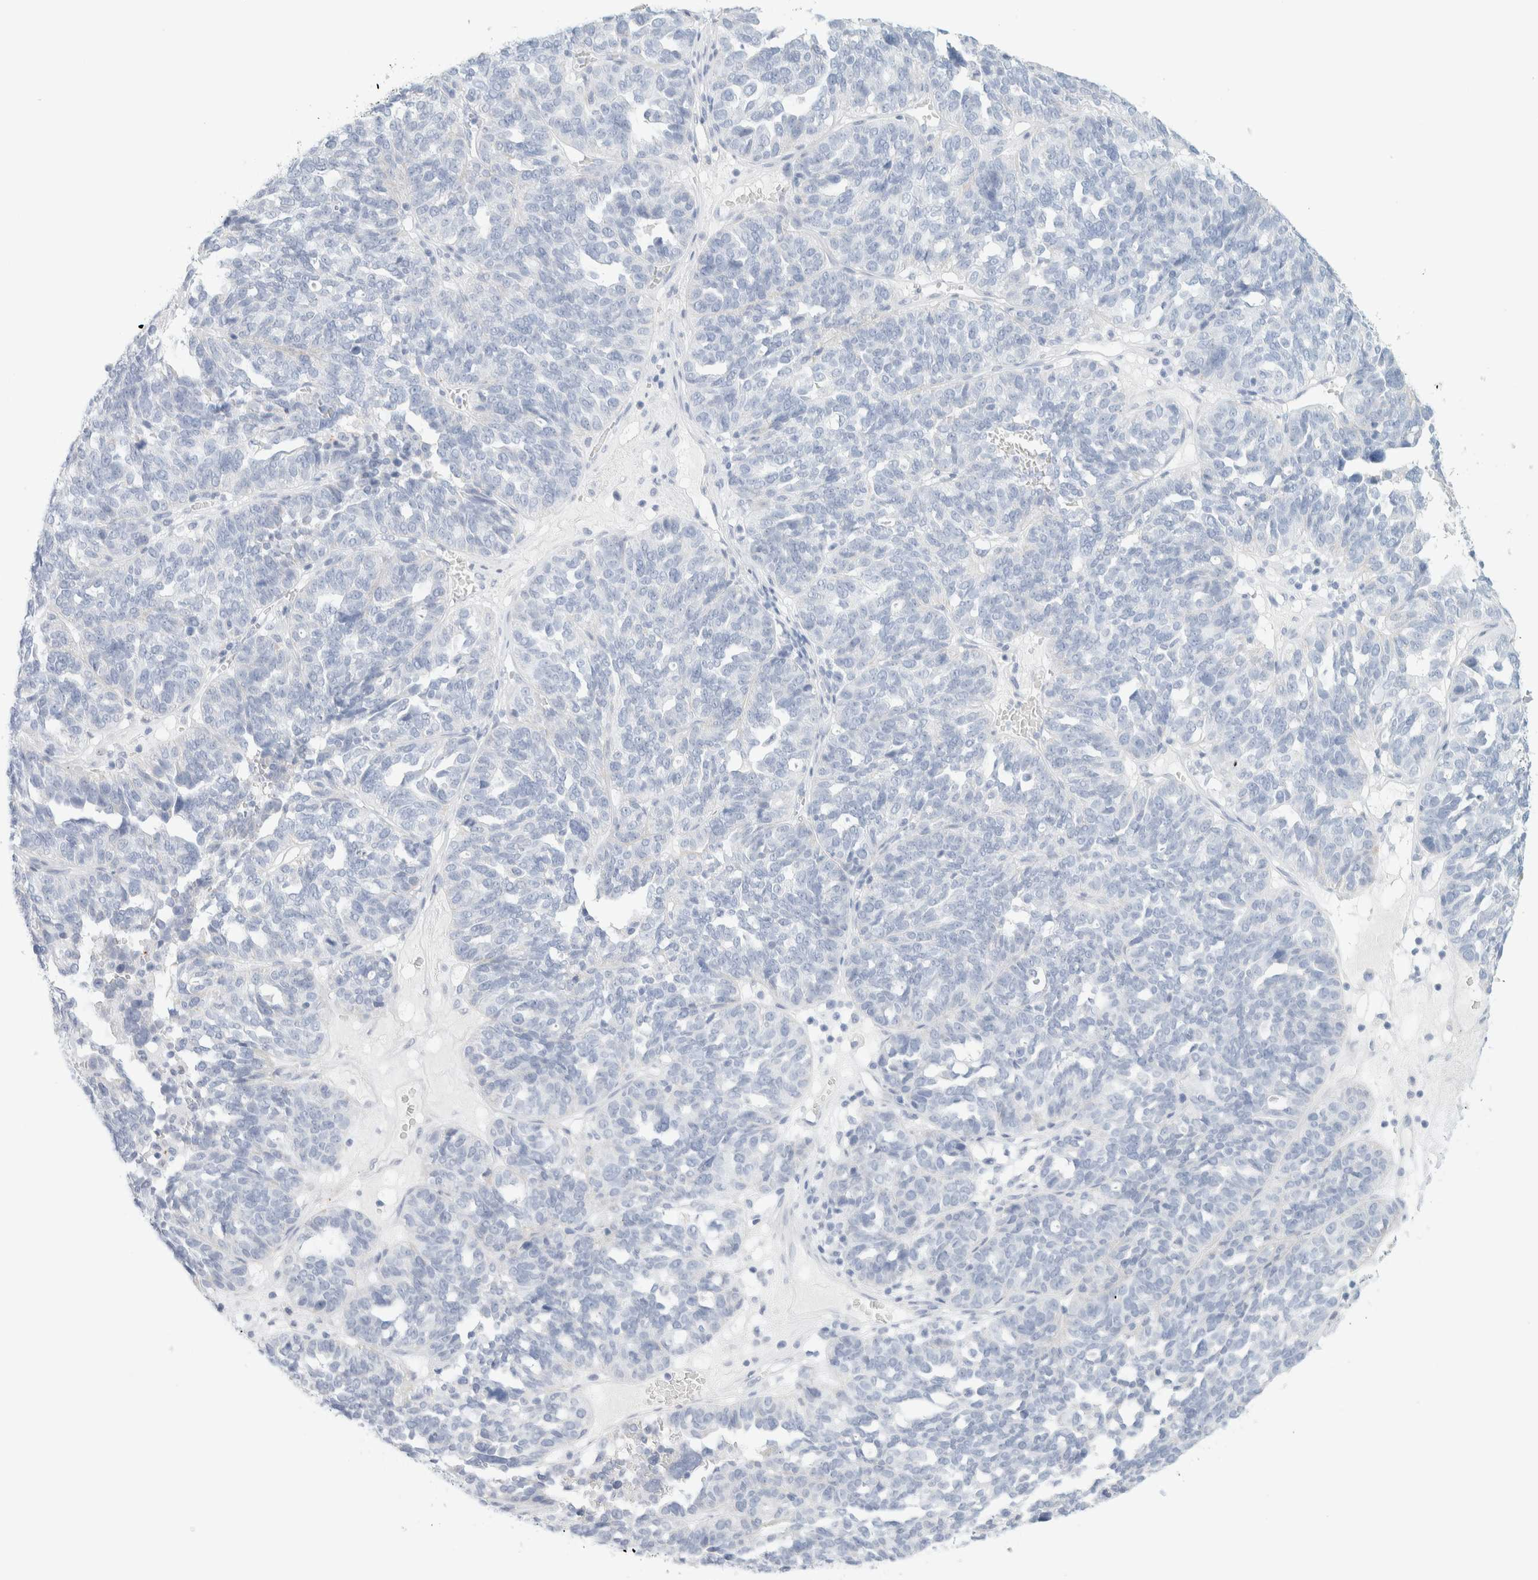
{"staining": {"intensity": "negative", "quantity": "none", "location": "none"}, "tissue": "ovarian cancer", "cell_type": "Tumor cells", "image_type": "cancer", "snomed": [{"axis": "morphology", "description": "Cystadenocarcinoma, serous, NOS"}, {"axis": "topography", "description": "Ovary"}], "caption": "Immunohistochemical staining of human ovarian cancer (serous cystadenocarcinoma) demonstrates no significant staining in tumor cells.", "gene": "HEXD", "patient": {"sex": "female", "age": 59}}